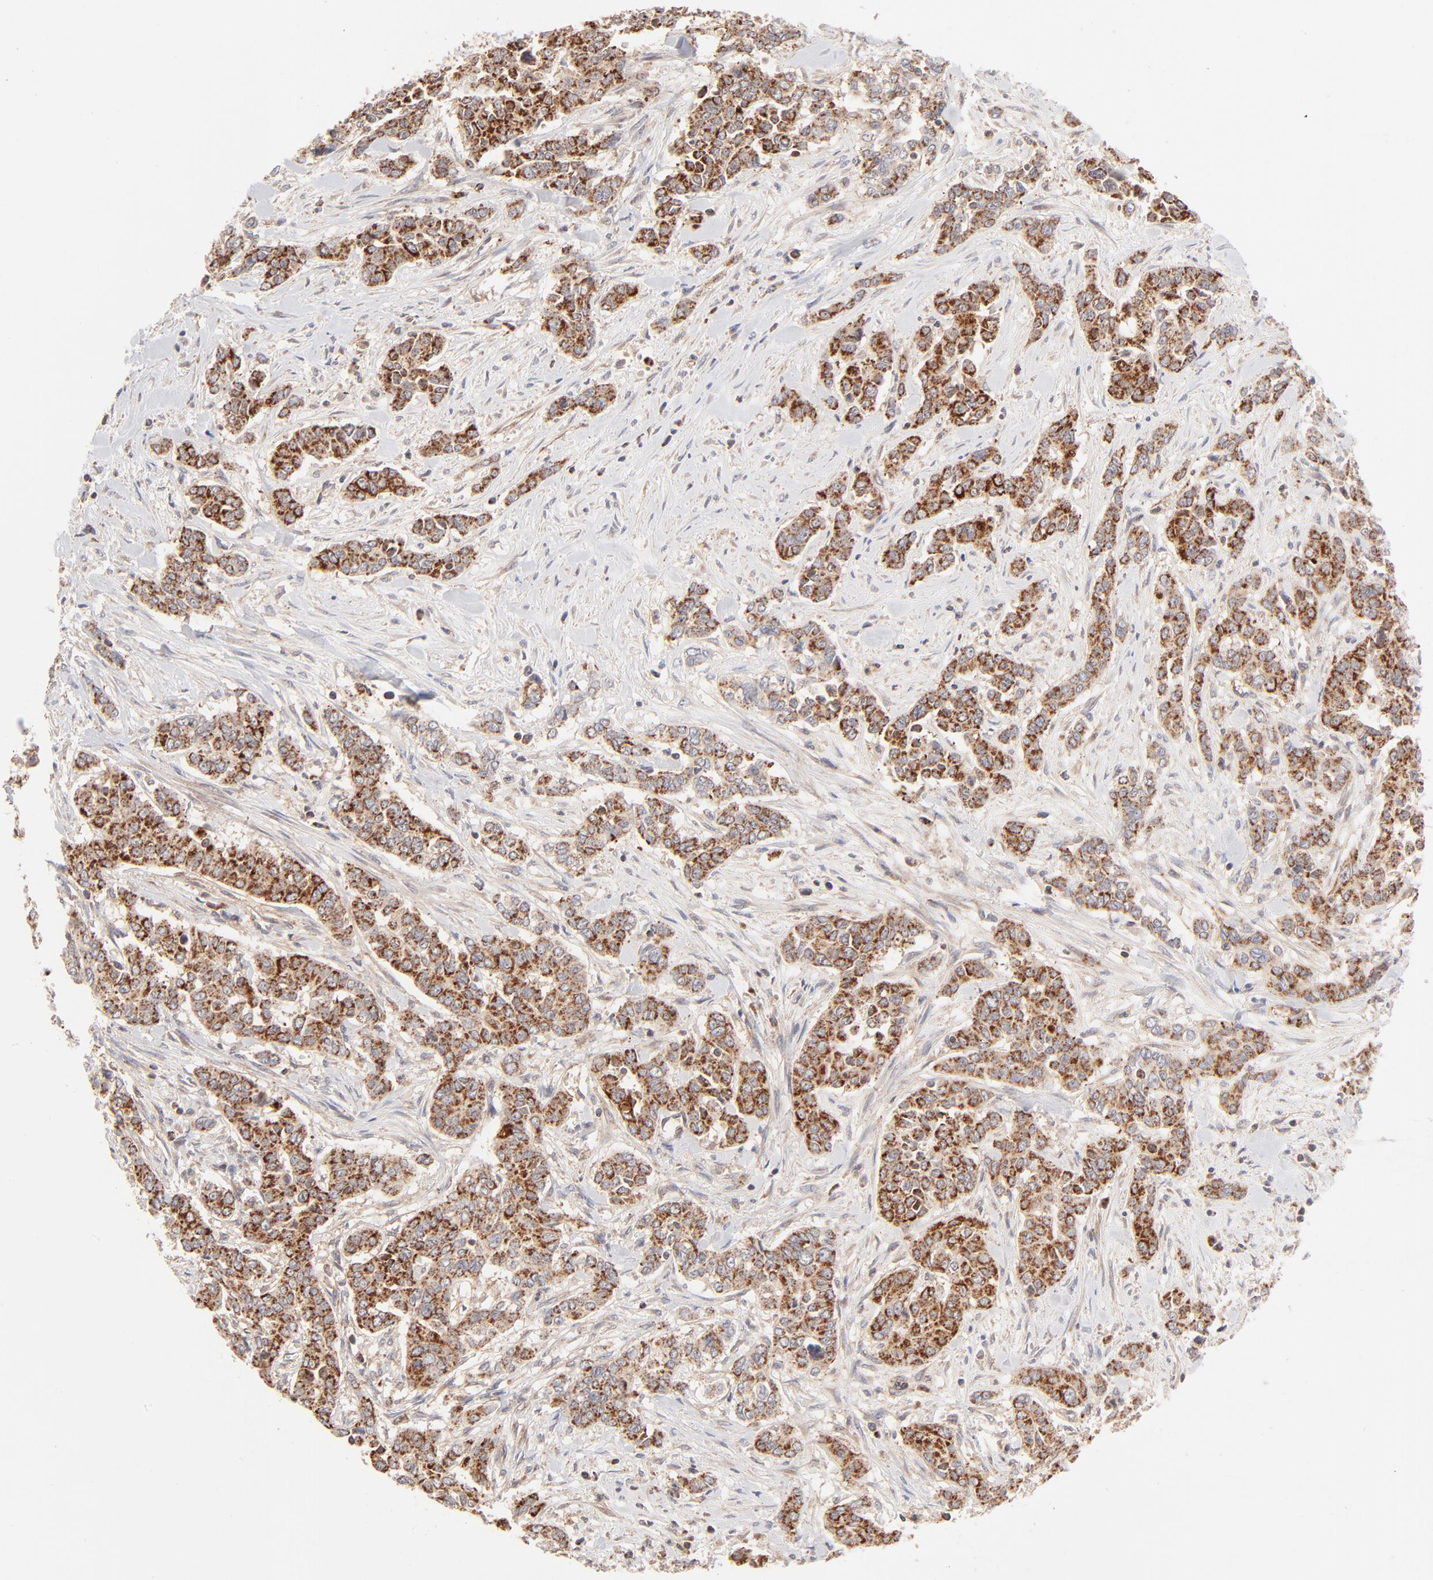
{"staining": {"intensity": "strong", "quantity": ">75%", "location": "cytoplasmic/membranous"}, "tissue": "pancreatic cancer", "cell_type": "Tumor cells", "image_type": "cancer", "snomed": [{"axis": "morphology", "description": "Adenocarcinoma, NOS"}, {"axis": "topography", "description": "Pancreas"}], "caption": "Protein staining shows strong cytoplasmic/membranous positivity in about >75% of tumor cells in pancreatic cancer.", "gene": "CSPG4", "patient": {"sex": "female", "age": 52}}